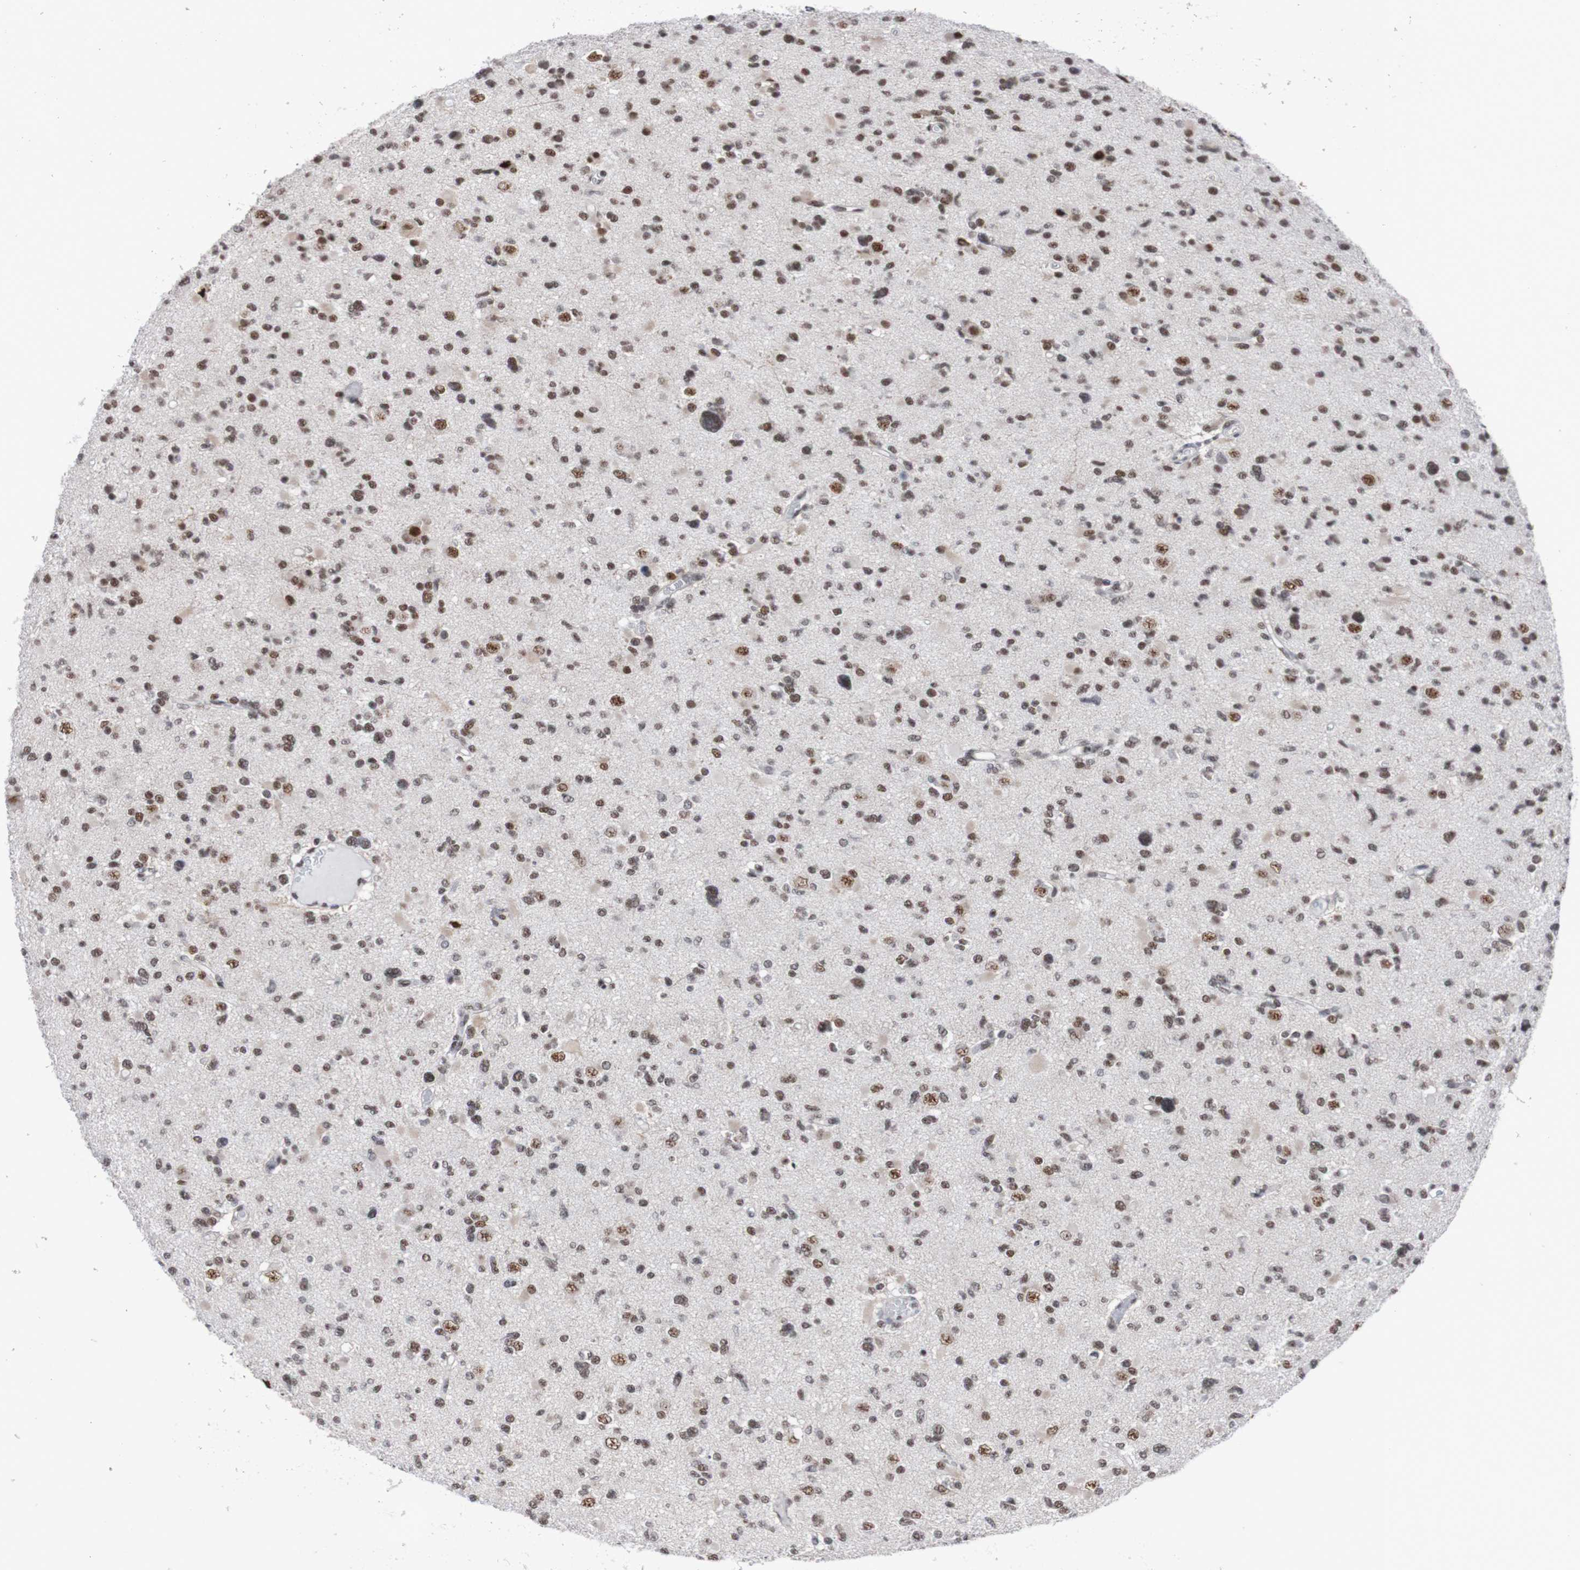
{"staining": {"intensity": "moderate", "quantity": "25%-75%", "location": "nuclear"}, "tissue": "glioma", "cell_type": "Tumor cells", "image_type": "cancer", "snomed": [{"axis": "morphology", "description": "Glioma, malignant, Low grade"}, {"axis": "topography", "description": "Brain"}], "caption": "DAB immunohistochemical staining of glioma displays moderate nuclear protein expression in approximately 25%-75% of tumor cells.", "gene": "CDC5L", "patient": {"sex": "female", "age": 22}}